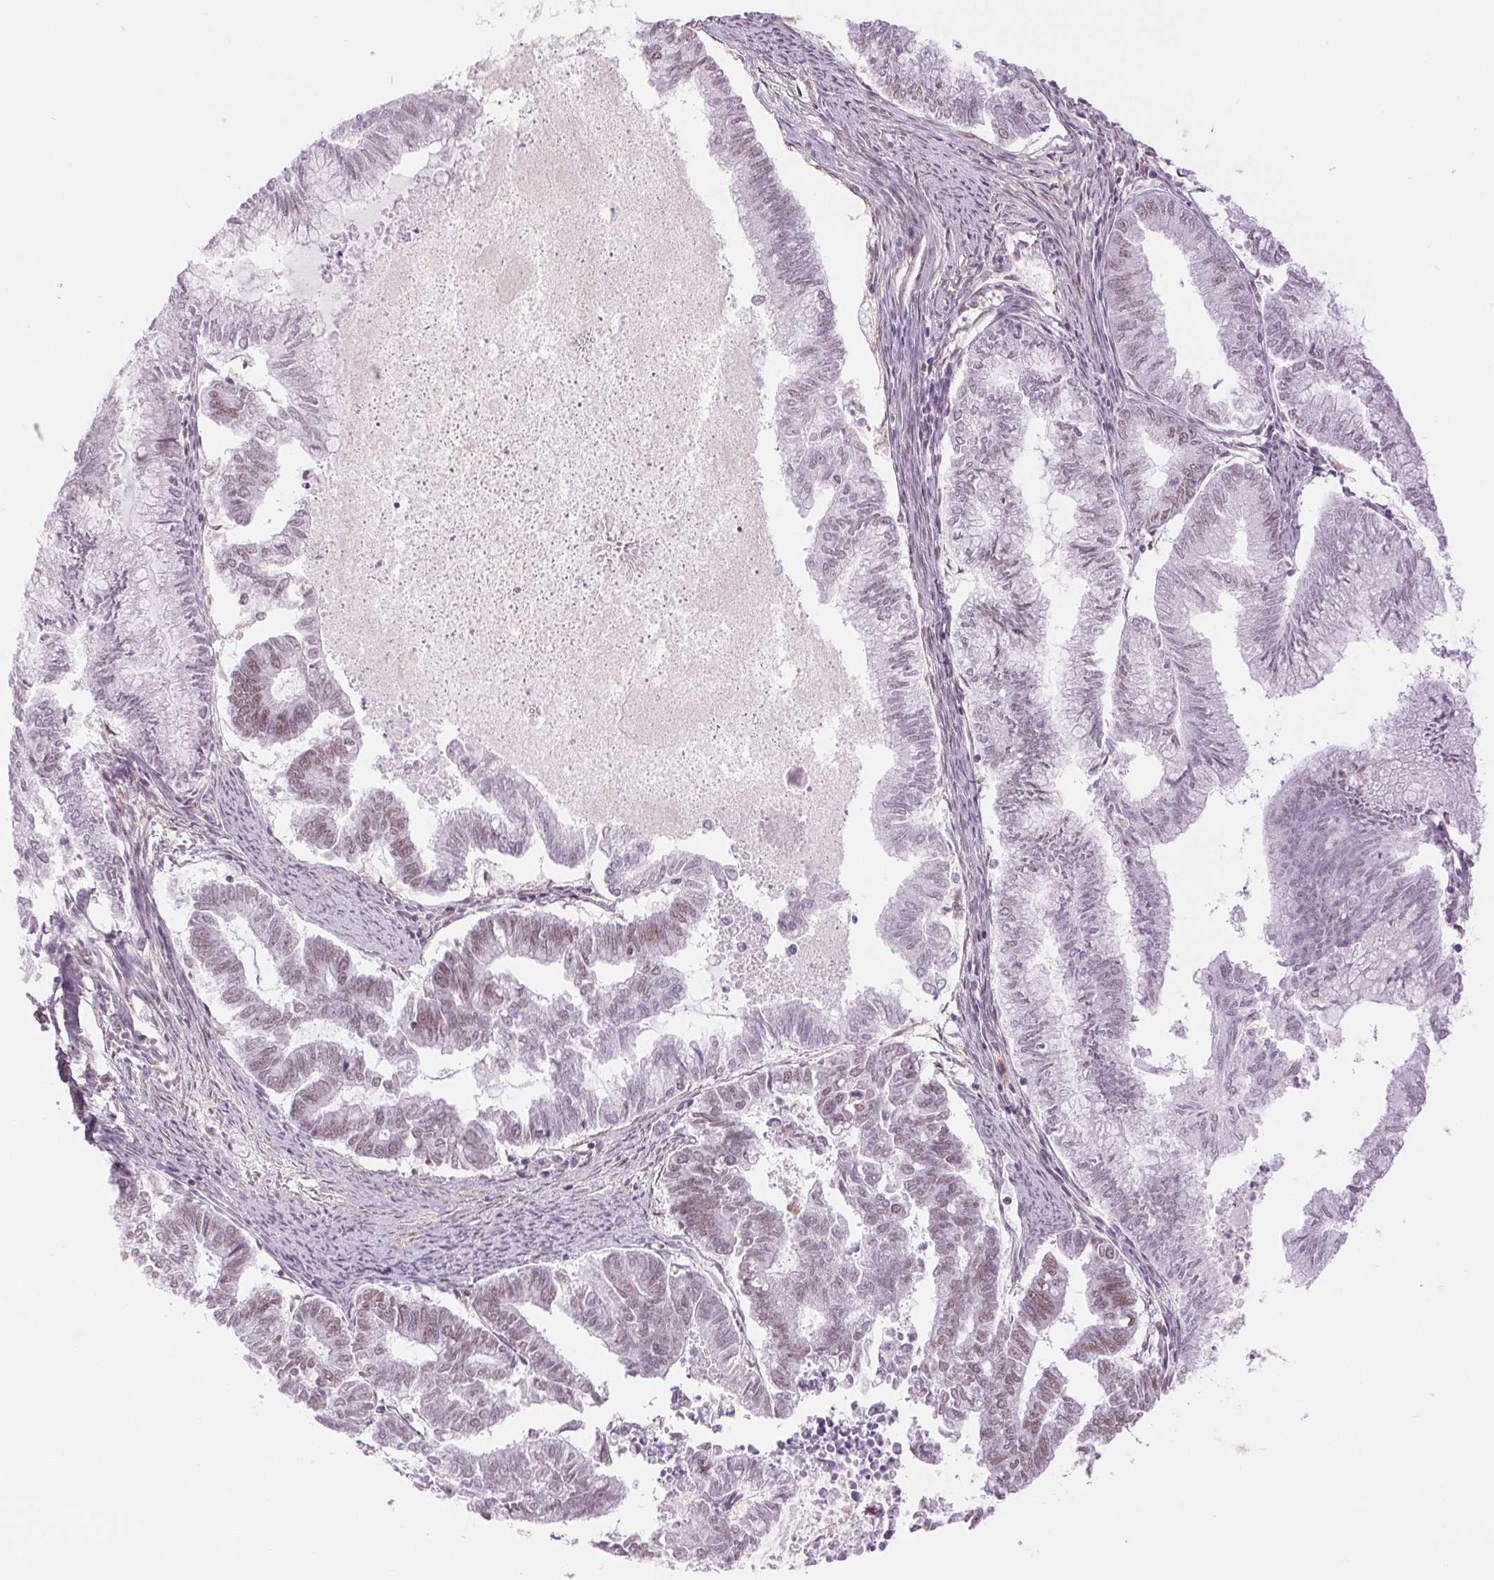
{"staining": {"intensity": "weak", "quantity": "<25%", "location": "nuclear"}, "tissue": "endometrial cancer", "cell_type": "Tumor cells", "image_type": "cancer", "snomed": [{"axis": "morphology", "description": "Adenocarcinoma, NOS"}, {"axis": "topography", "description": "Endometrium"}], "caption": "Immunohistochemistry (IHC) histopathology image of neoplastic tissue: human endometrial adenocarcinoma stained with DAB (3,3'-diaminobenzidine) reveals no significant protein expression in tumor cells.", "gene": "ZFR2", "patient": {"sex": "female", "age": 79}}